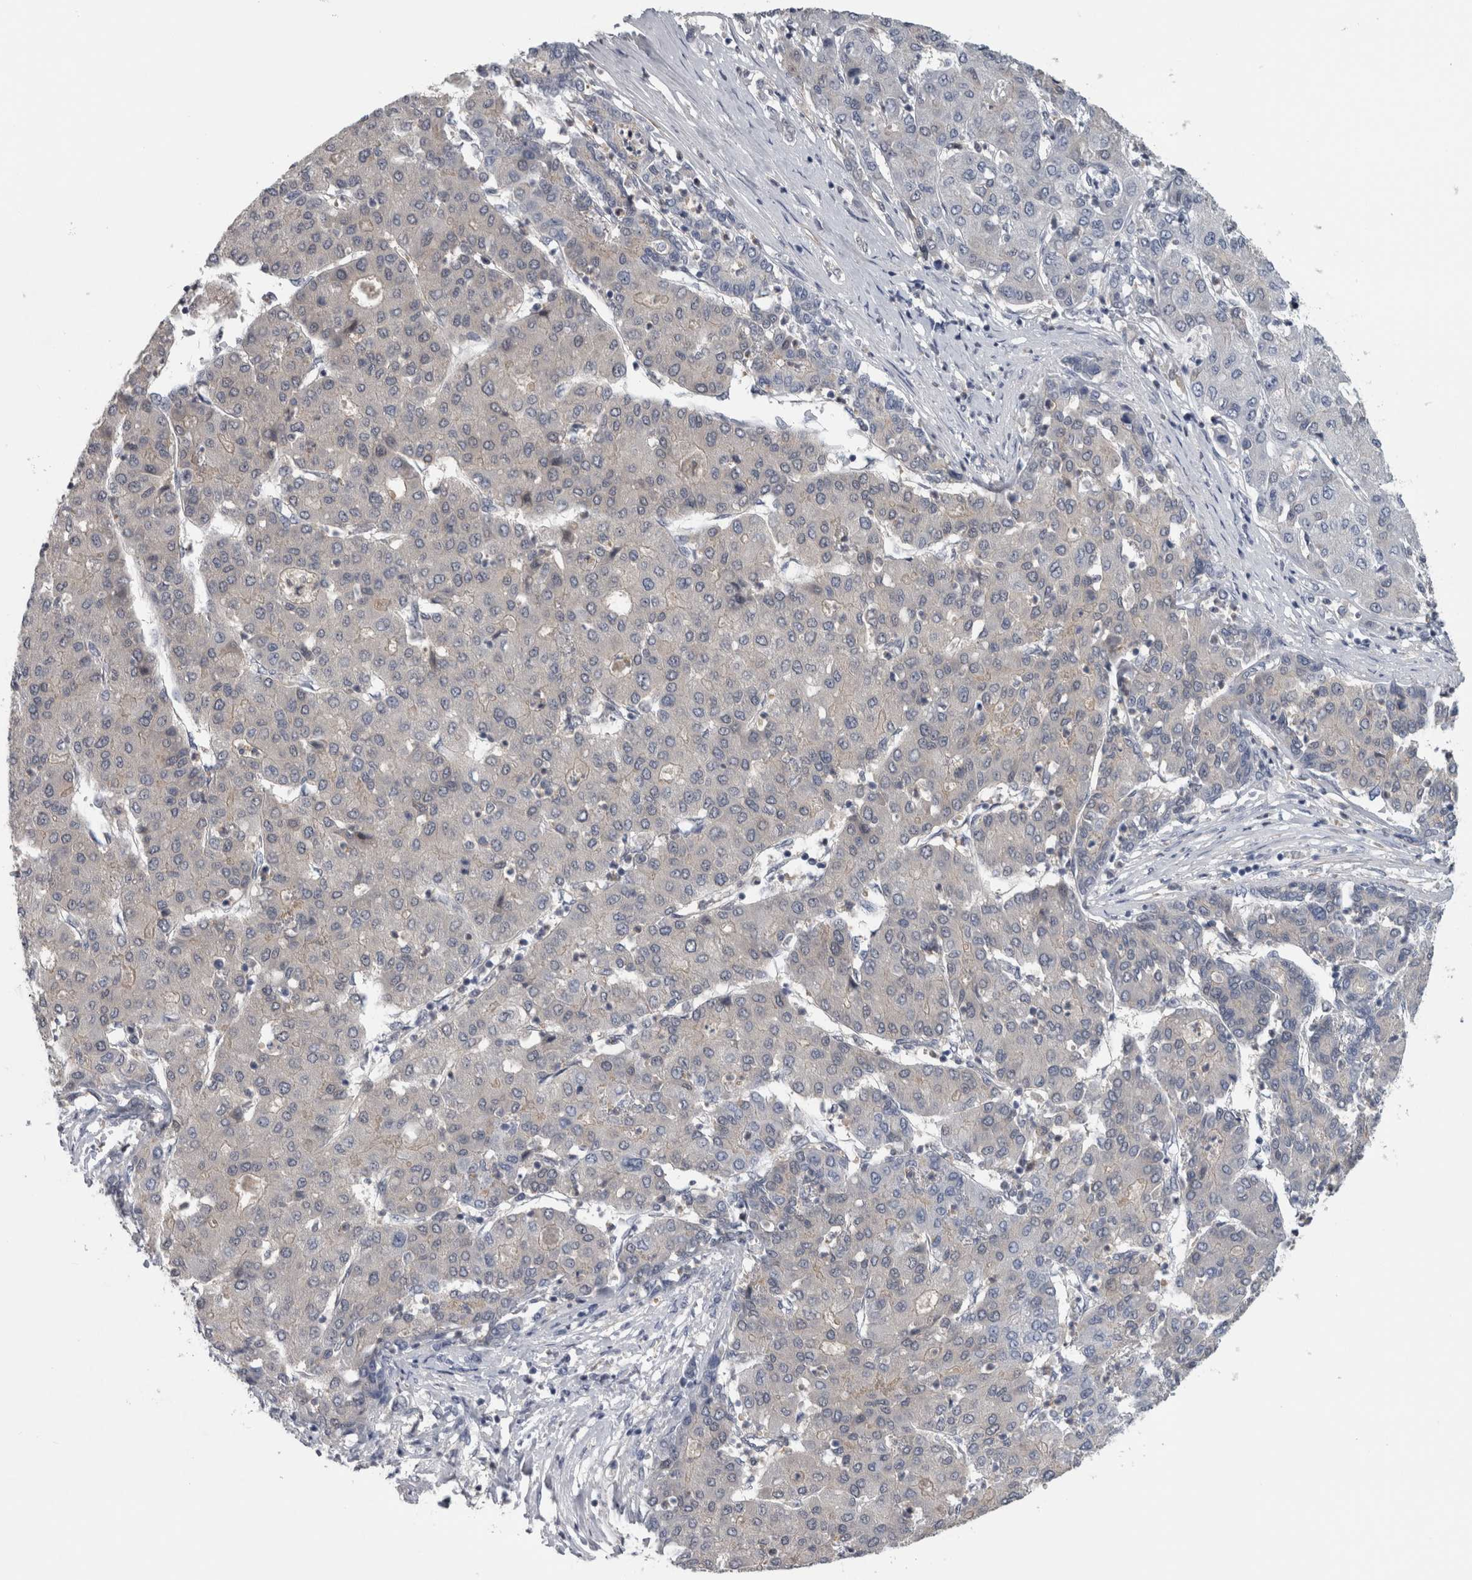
{"staining": {"intensity": "negative", "quantity": "none", "location": "none"}, "tissue": "liver cancer", "cell_type": "Tumor cells", "image_type": "cancer", "snomed": [{"axis": "morphology", "description": "Carcinoma, Hepatocellular, NOS"}, {"axis": "topography", "description": "Liver"}], "caption": "The histopathology image exhibits no significant staining in tumor cells of hepatocellular carcinoma (liver). (DAB (3,3'-diaminobenzidine) immunohistochemistry visualized using brightfield microscopy, high magnification).", "gene": "NAPRT", "patient": {"sex": "male", "age": 65}}